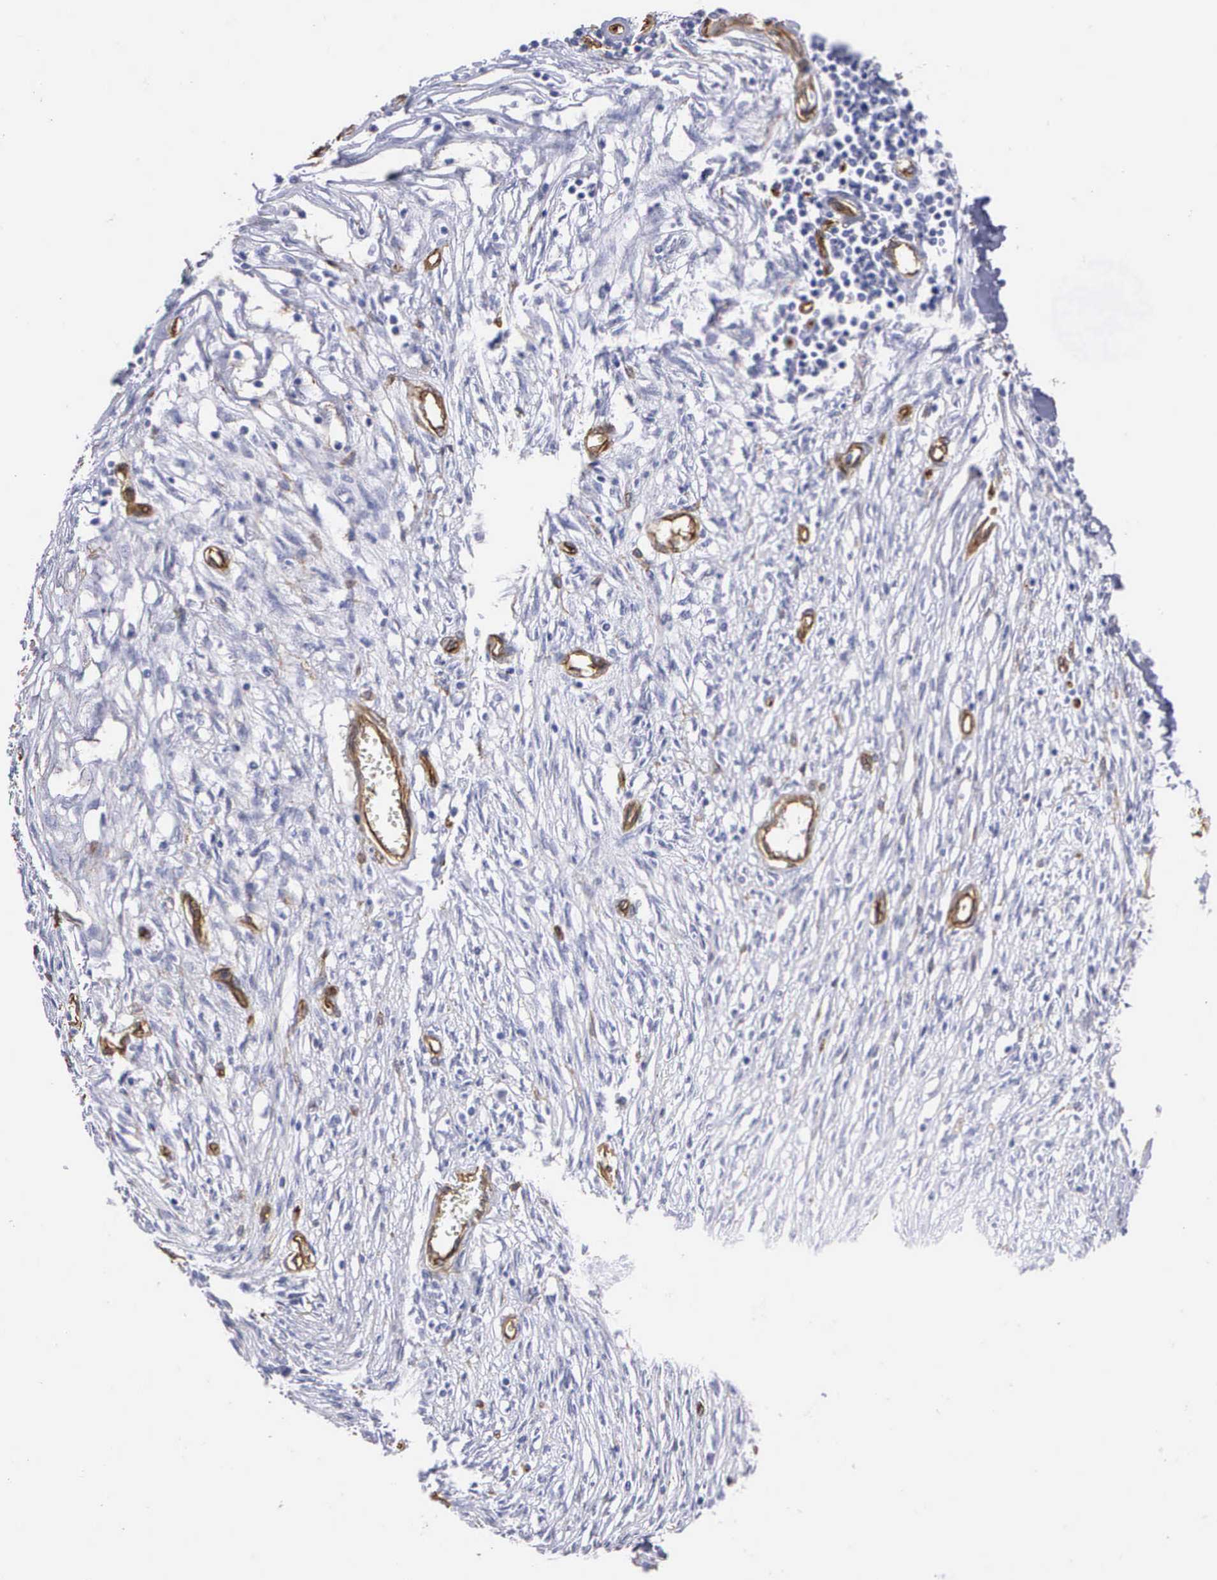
{"staining": {"intensity": "moderate", "quantity": ">75%", "location": "cytoplasmic/membranous"}, "tissue": "adipose tissue", "cell_type": "Adipocytes", "image_type": "normal", "snomed": [{"axis": "morphology", "description": "Normal tissue, NOS"}, {"axis": "morphology", "description": "Sarcoma, NOS"}, {"axis": "topography", "description": "Skin"}, {"axis": "topography", "description": "Soft tissue"}], "caption": "Protein expression analysis of unremarkable human adipose tissue reveals moderate cytoplasmic/membranous staining in approximately >75% of adipocytes.", "gene": "MAGEB10", "patient": {"sex": "female", "age": 51}}